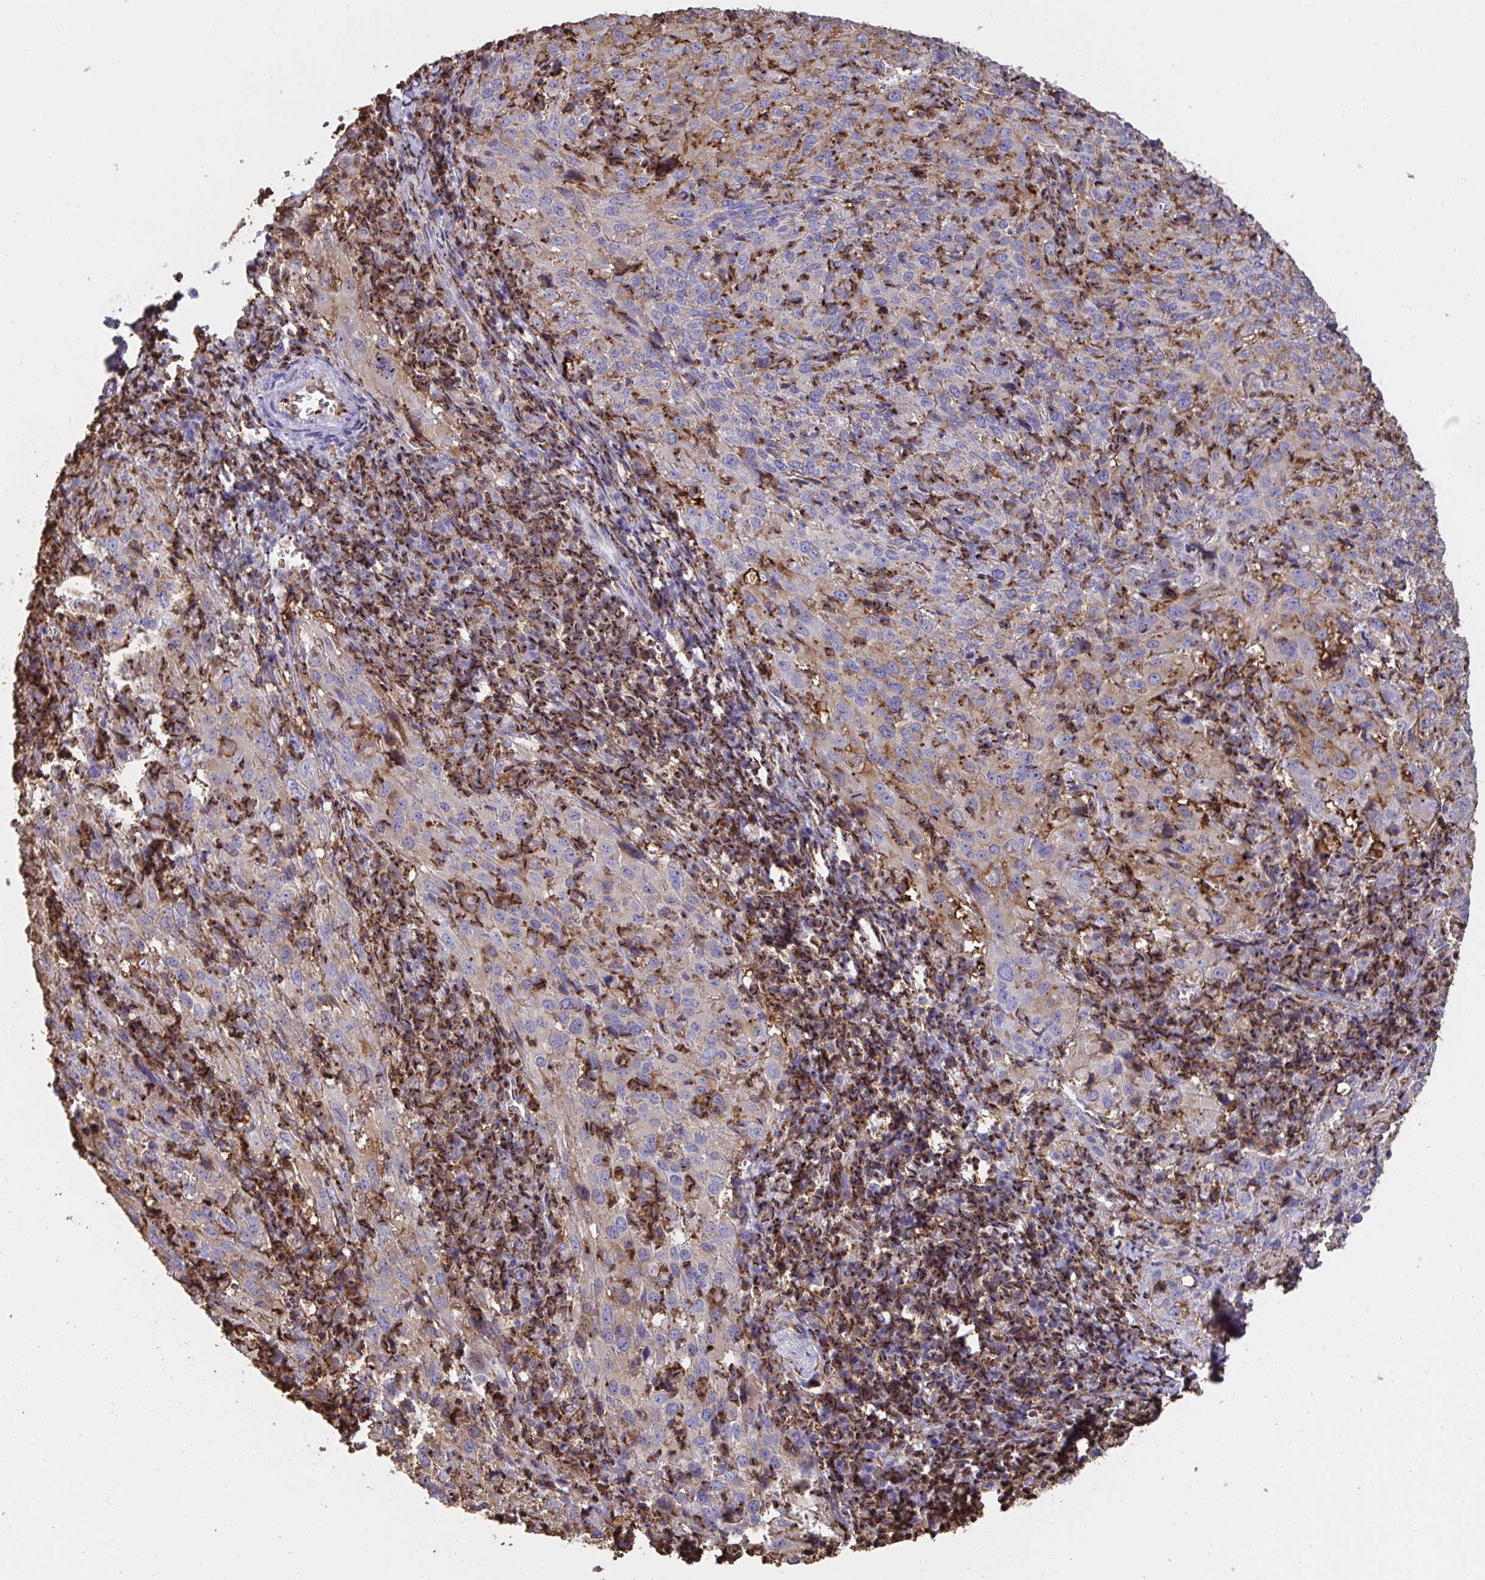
{"staining": {"intensity": "moderate", "quantity": "<25%", "location": "cytoplasmic/membranous"}, "tissue": "cervical cancer", "cell_type": "Tumor cells", "image_type": "cancer", "snomed": [{"axis": "morphology", "description": "Squamous cell carcinoma, NOS"}, {"axis": "topography", "description": "Cervix"}], "caption": "Cervical squamous cell carcinoma was stained to show a protein in brown. There is low levels of moderate cytoplasmic/membranous positivity in about <25% of tumor cells.", "gene": "CFL1", "patient": {"sex": "female", "age": 51}}